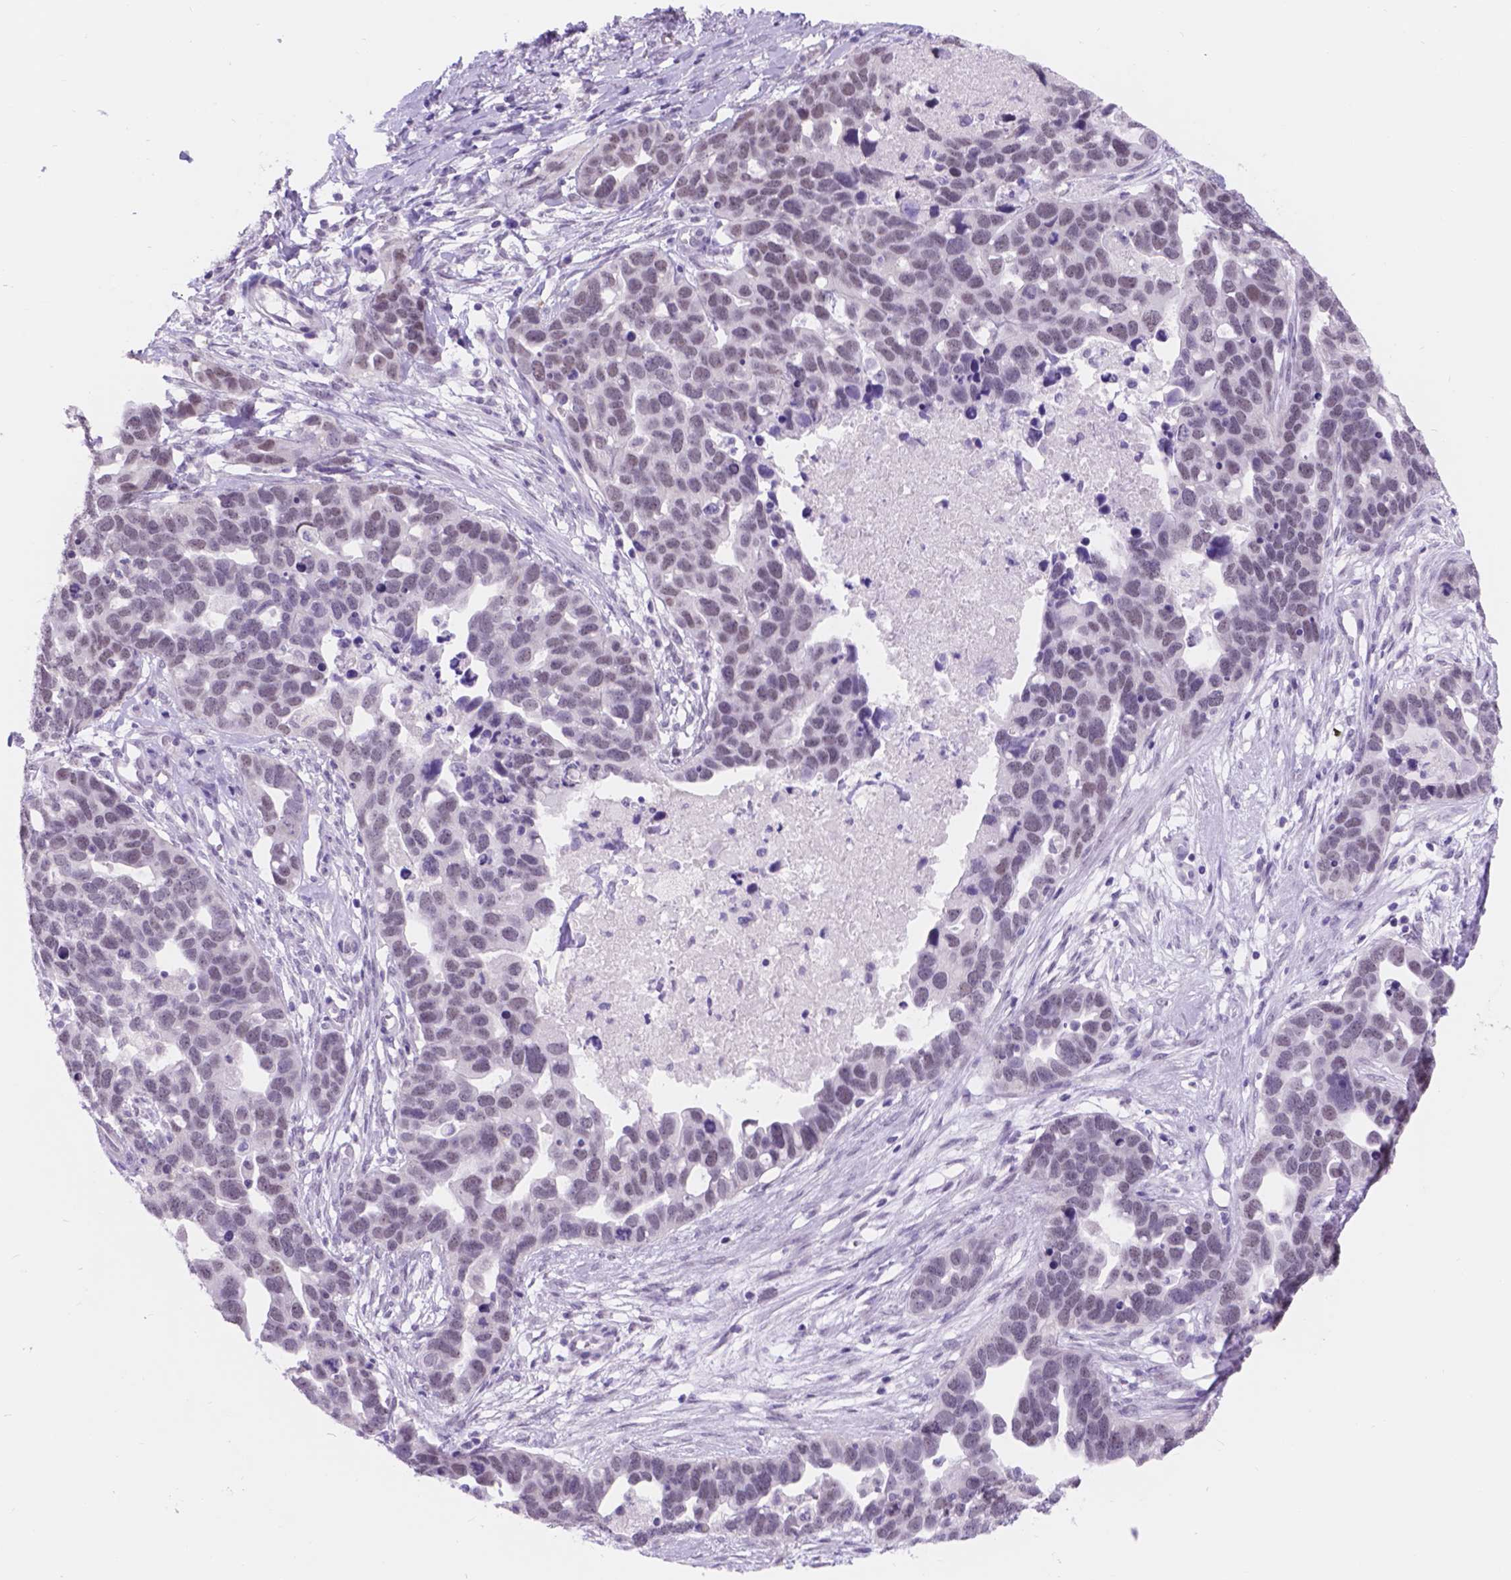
{"staining": {"intensity": "weak", "quantity": "25%-75%", "location": "nuclear"}, "tissue": "ovarian cancer", "cell_type": "Tumor cells", "image_type": "cancer", "snomed": [{"axis": "morphology", "description": "Cystadenocarcinoma, serous, NOS"}, {"axis": "topography", "description": "Ovary"}], "caption": "Protein analysis of serous cystadenocarcinoma (ovarian) tissue displays weak nuclear staining in about 25%-75% of tumor cells.", "gene": "DCC", "patient": {"sex": "female", "age": 54}}